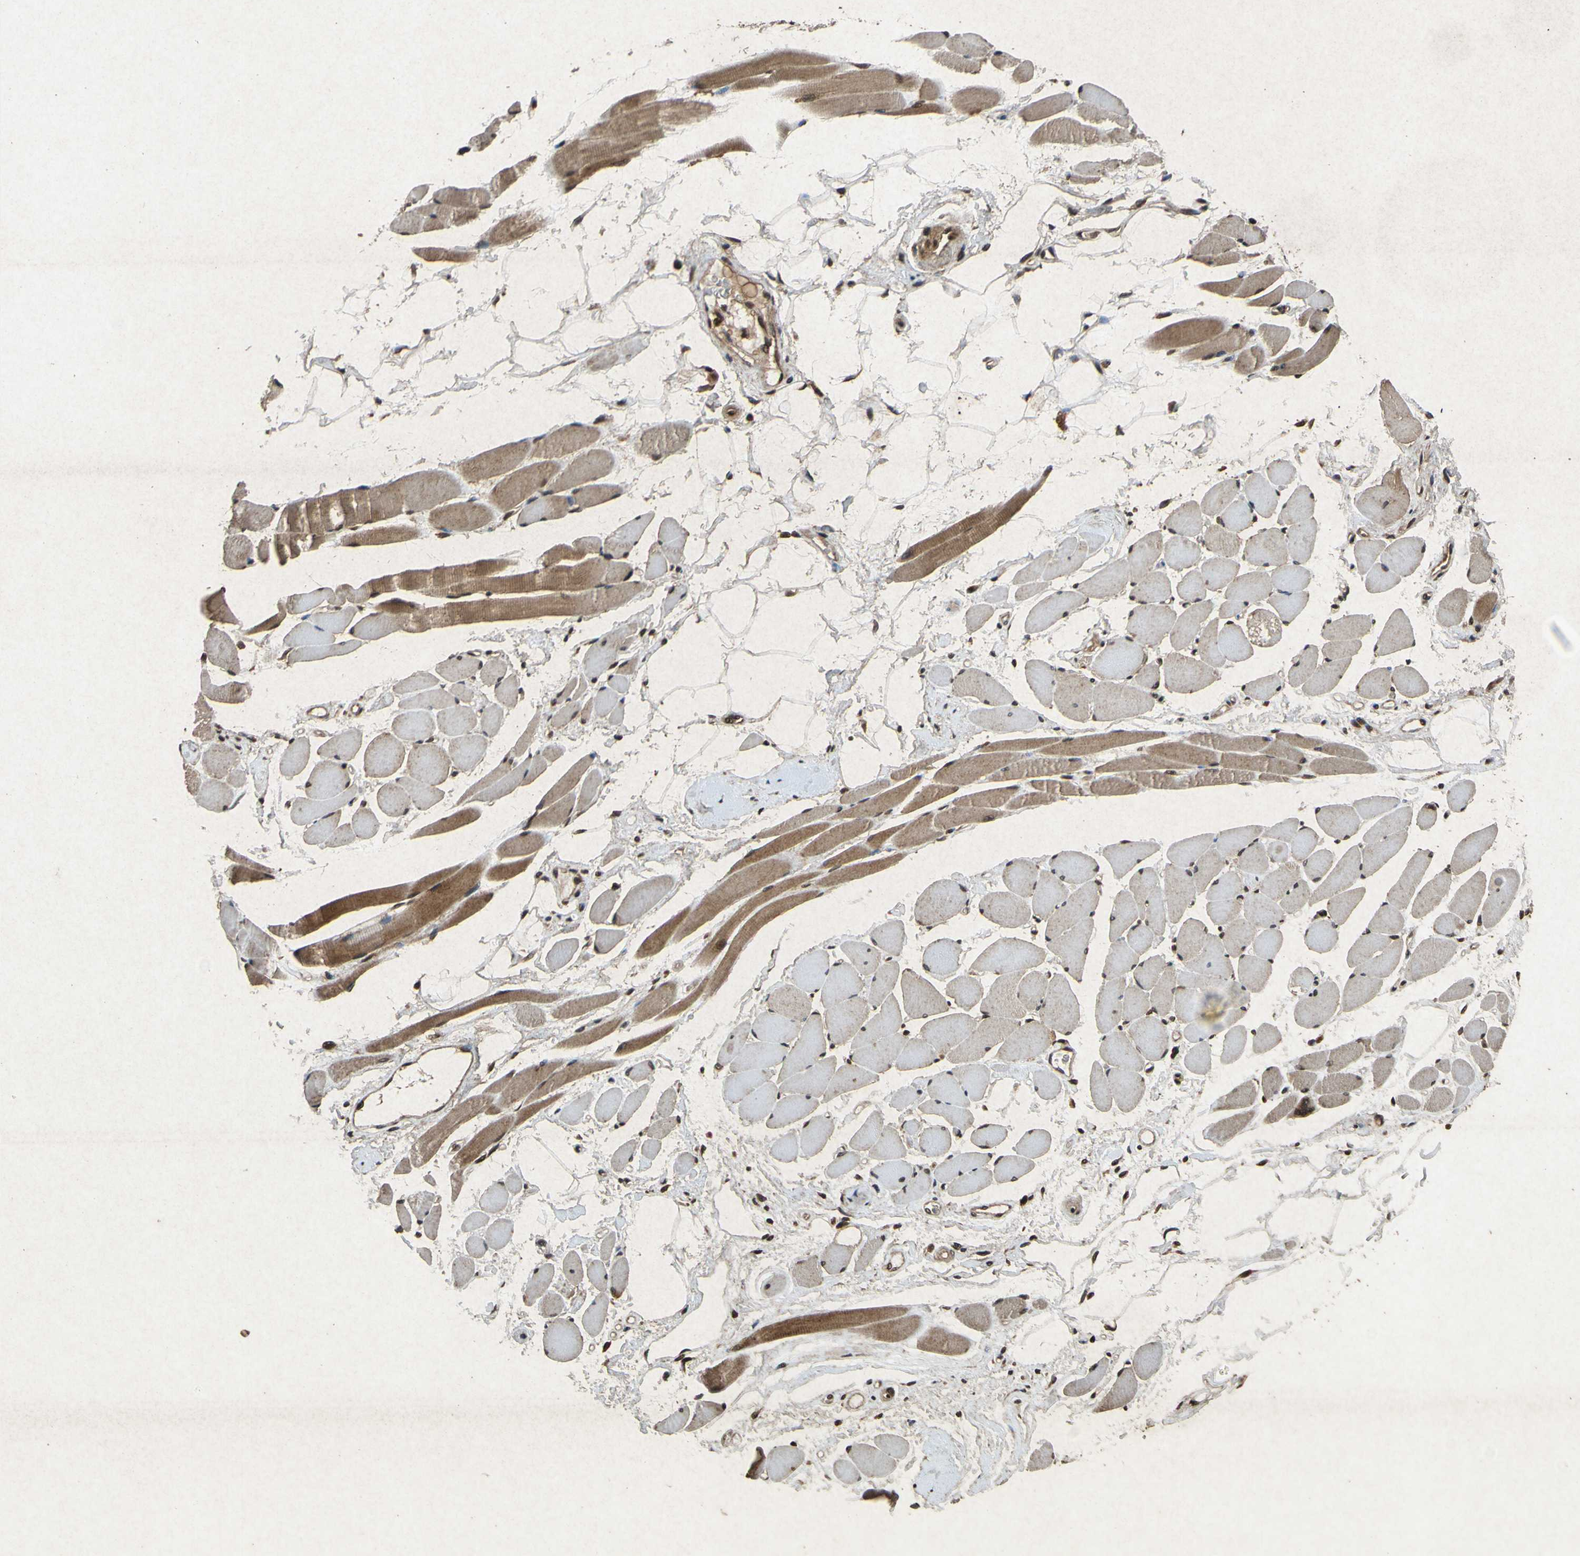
{"staining": {"intensity": "moderate", "quantity": ">75%", "location": "cytoplasmic/membranous,nuclear"}, "tissue": "skeletal muscle", "cell_type": "Myocytes", "image_type": "normal", "snomed": [{"axis": "morphology", "description": "Normal tissue, NOS"}, {"axis": "topography", "description": "Skeletal muscle"}, {"axis": "topography", "description": "Peripheral nerve tissue"}], "caption": "Immunohistochemical staining of normal skeletal muscle exhibits moderate cytoplasmic/membranous,nuclear protein staining in approximately >75% of myocytes. The protein is shown in brown color, while the nuclei are stained blue.", "gene": "ATP6V1H", "patient": {"sex": "female", "age": 84}}